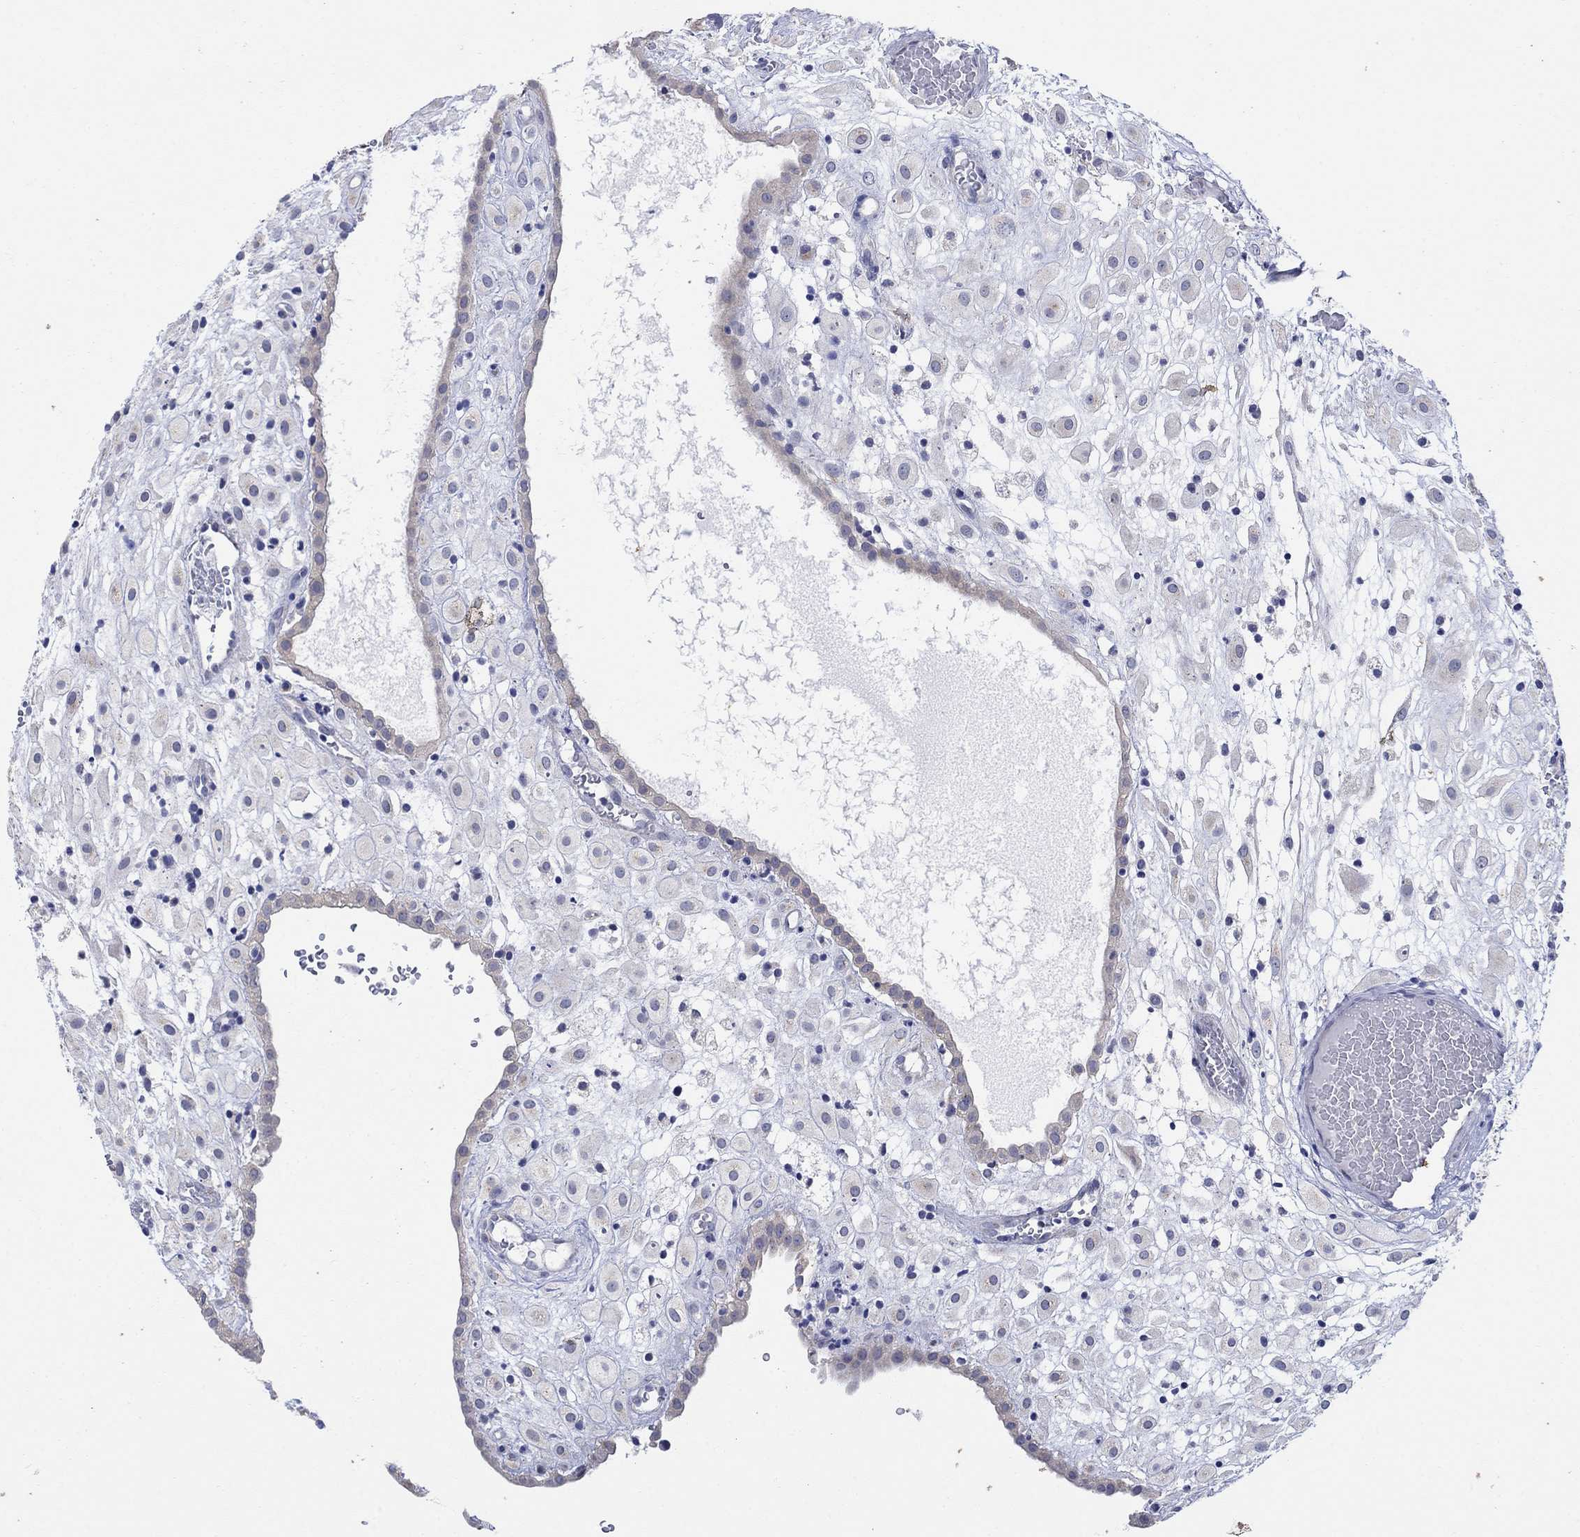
{"staining": {"intensity": "negative", "quantity": "none", "location": "none"}, "tissue": "placenta", "cell_type": "Decidual cells", "image_type": "normal", "snomed": [{"axis": "morphology", "description": "Normal tissue, NOS"}, {"axis": "topography", "description": "Placenta"}], "caption": "Immunohistochemistry histopathology image of benign placenta stained for a protein (brown), which displays no positivity in decidual cells.", "gene": "KRT222", "patient": {"sex": "female", "age": 24}}